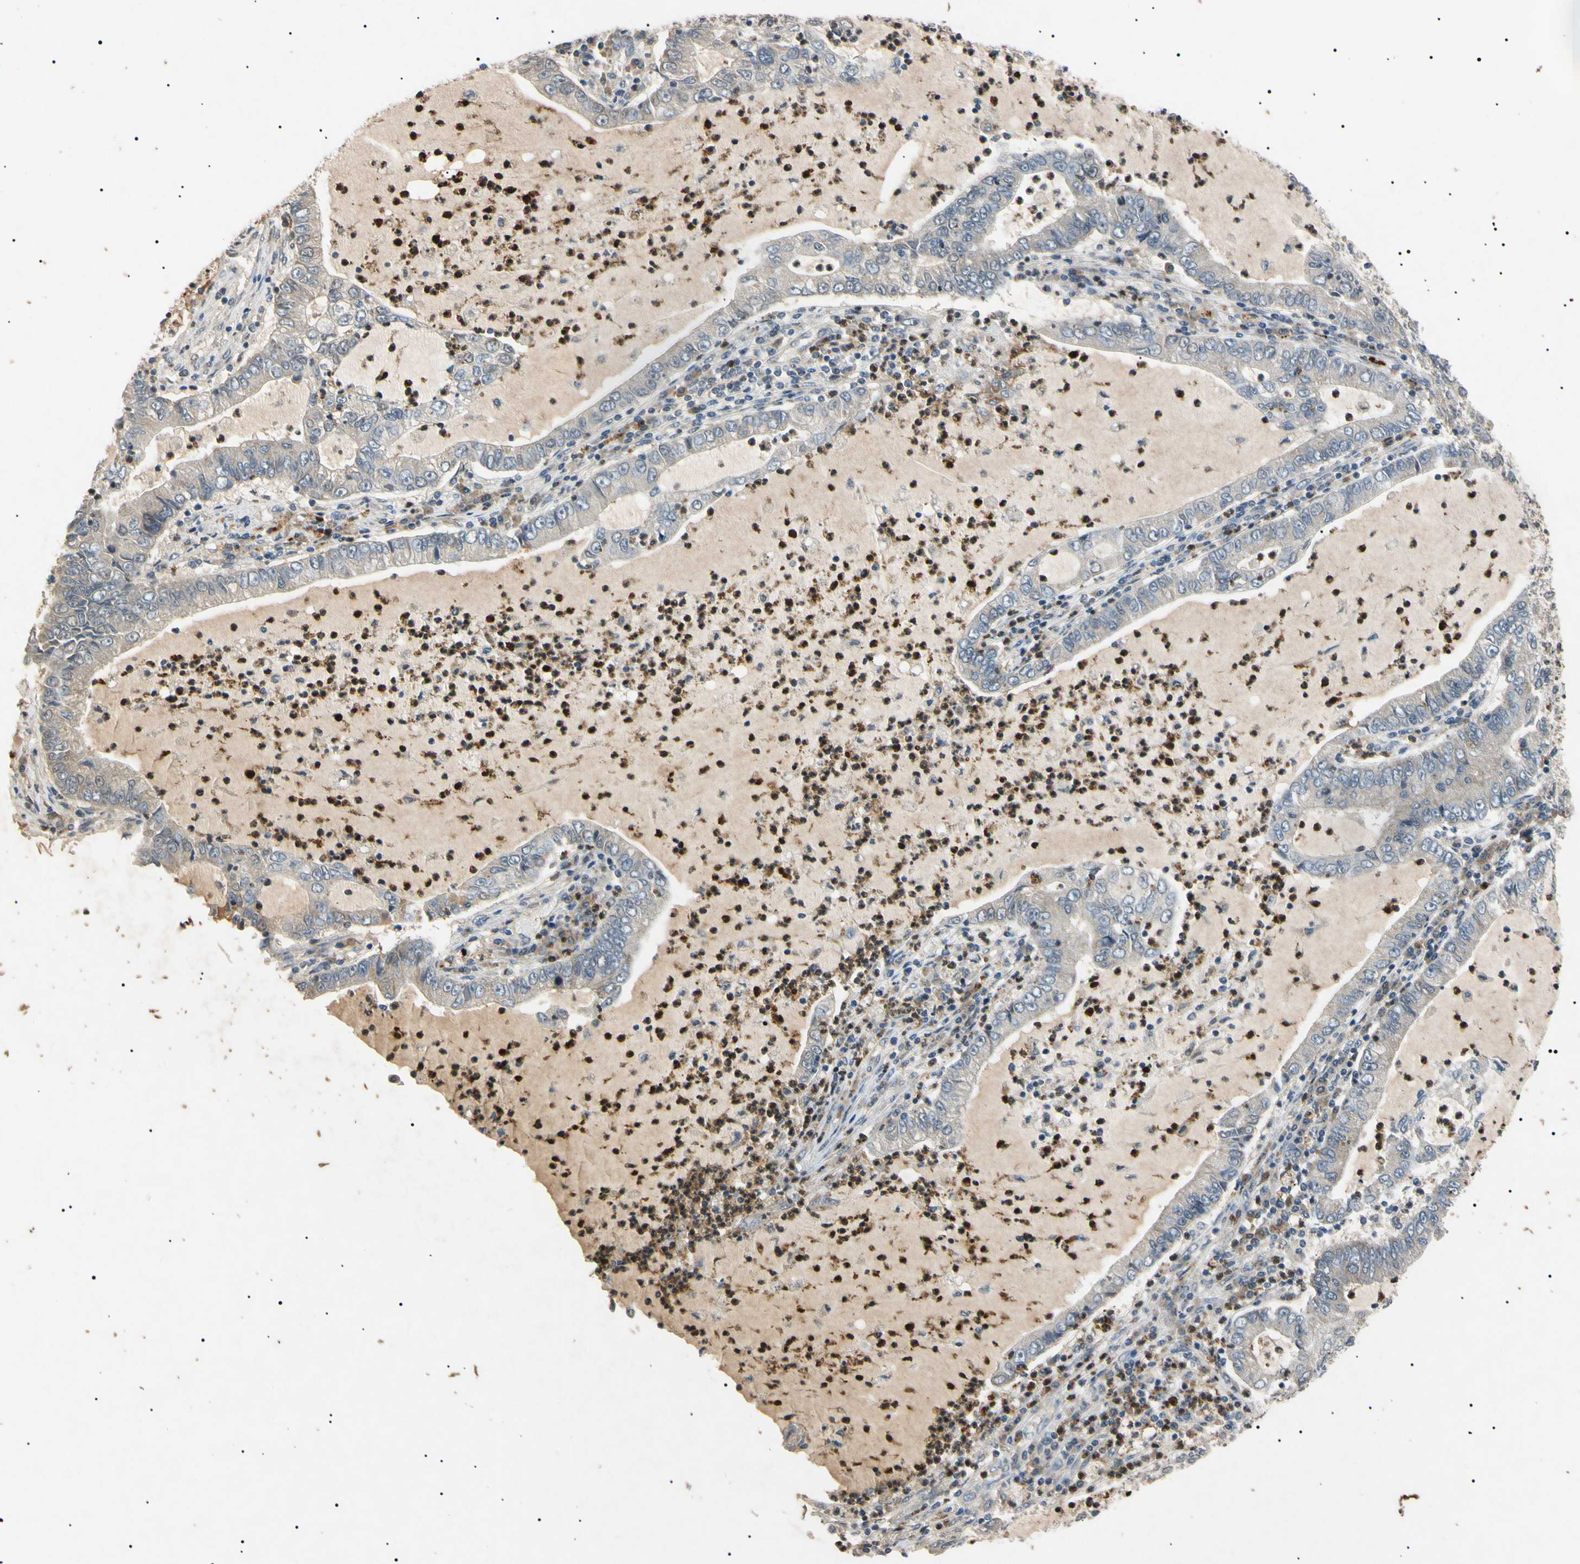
{"staining": {"intensity": "negative", "quantity": "none", "location": "none"}, "tissue": "lung cancer", "cell_type": "Tumor cells", "image_type": "cancer", "snomed": [{"axis": "morphology", "description": "Adenocarcinoma, NOS"}, {"axis": "topography", "description": "Lung"}], "caption": "The immunohistochemistry (IHC) micrograph has no significant positivity in tumor cells of lung cancer (adenocarcinoma) tissue.", "gene": "TUBB4A", "patient": {"sex": "female", "age": 51}}